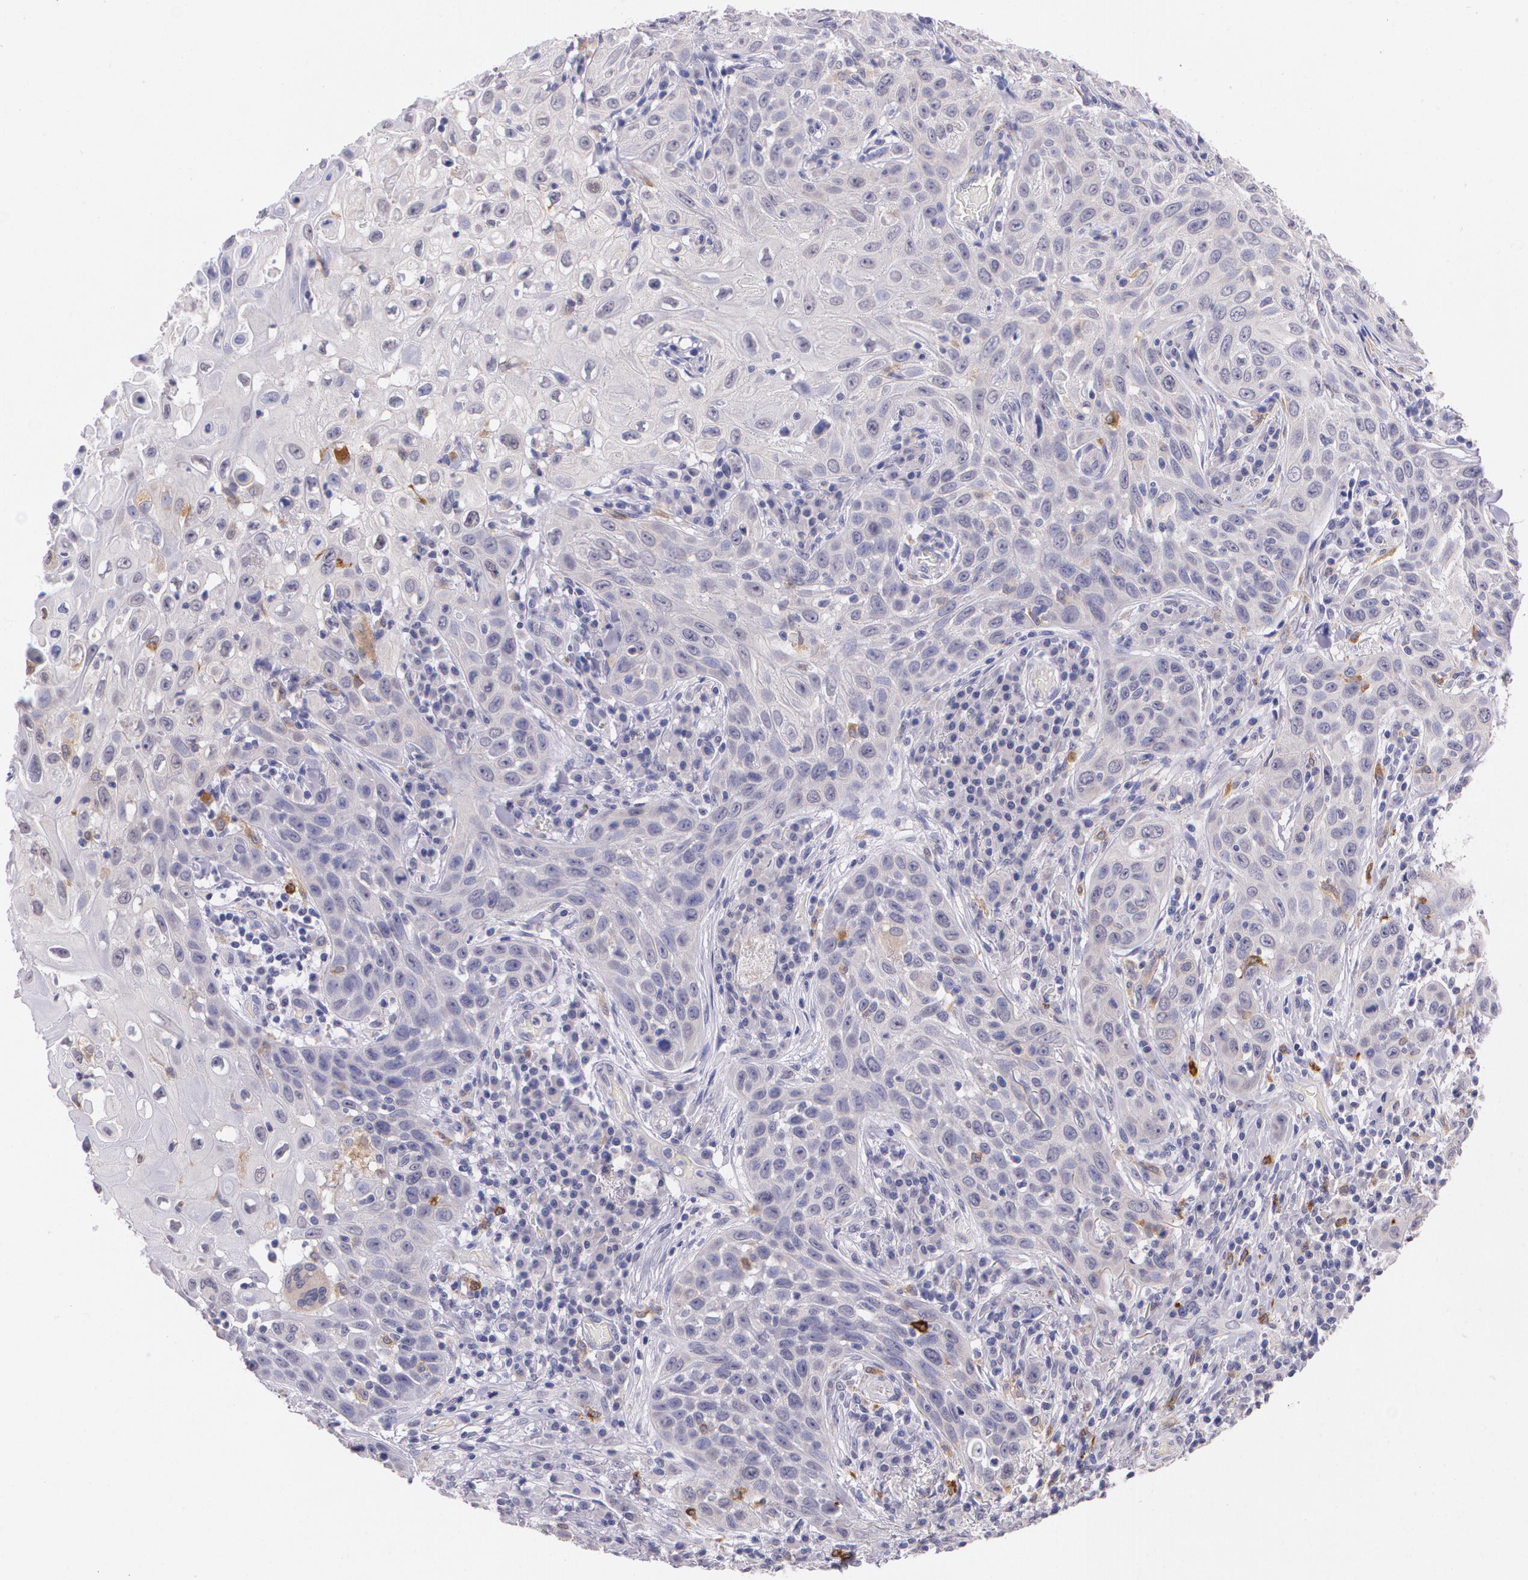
{"staining": {"intensity": "negative", "quantity": "none", "location": "none"}, "tissue": "skin cancer", "cell_type": "Tumor cells", "image_type": "cancer", "snomed": [{"axis": "morphology", "description": "Squamous cell carcinoma, NOS"}, {"axis": "topography", "description": "Skin"}], "caption": "DAB immunohistochemical staining of human skin squamous cell carcinoma shows no significant expression in tumor cells.", "gene": "RTN1", "patient": {"sex": "male", "age": 84}}